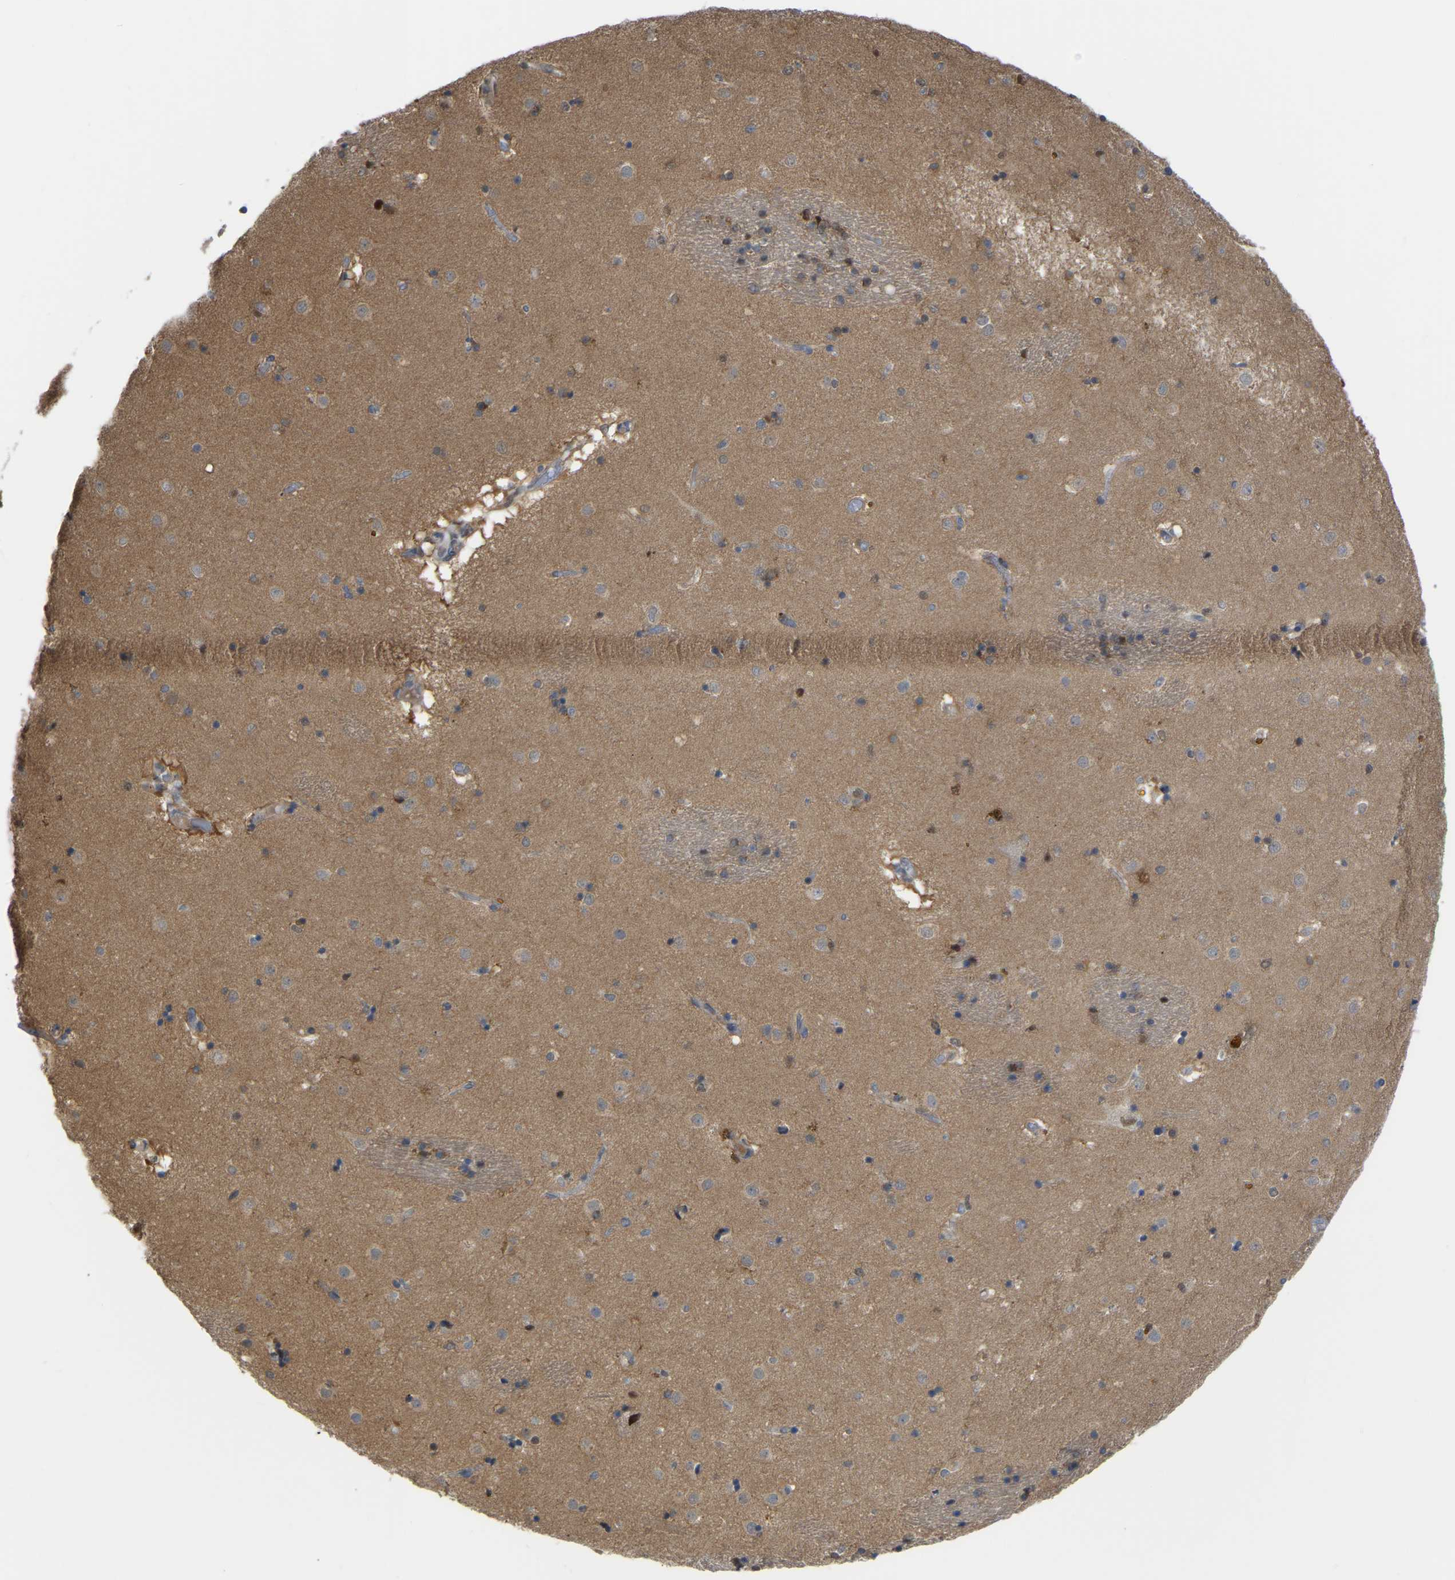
{"staining": {"intensity": "negative", "quantity": "none", "location": "none"}, "tissue": "caudate", "cell_type": "Glial cells", "image_type": "normal", "snomed": [{"axis": "morphology", "description": "Normal tissue, NOS"}, {"axis": "topography", "description": "Lateral ventricle wall"}], "caption": "Human caudate stained for a protein using immunohistochemistry demonstrates no expression in glial cells.", "gene": "KLRG2", "patient": {"sex": "male", "age": 70}}